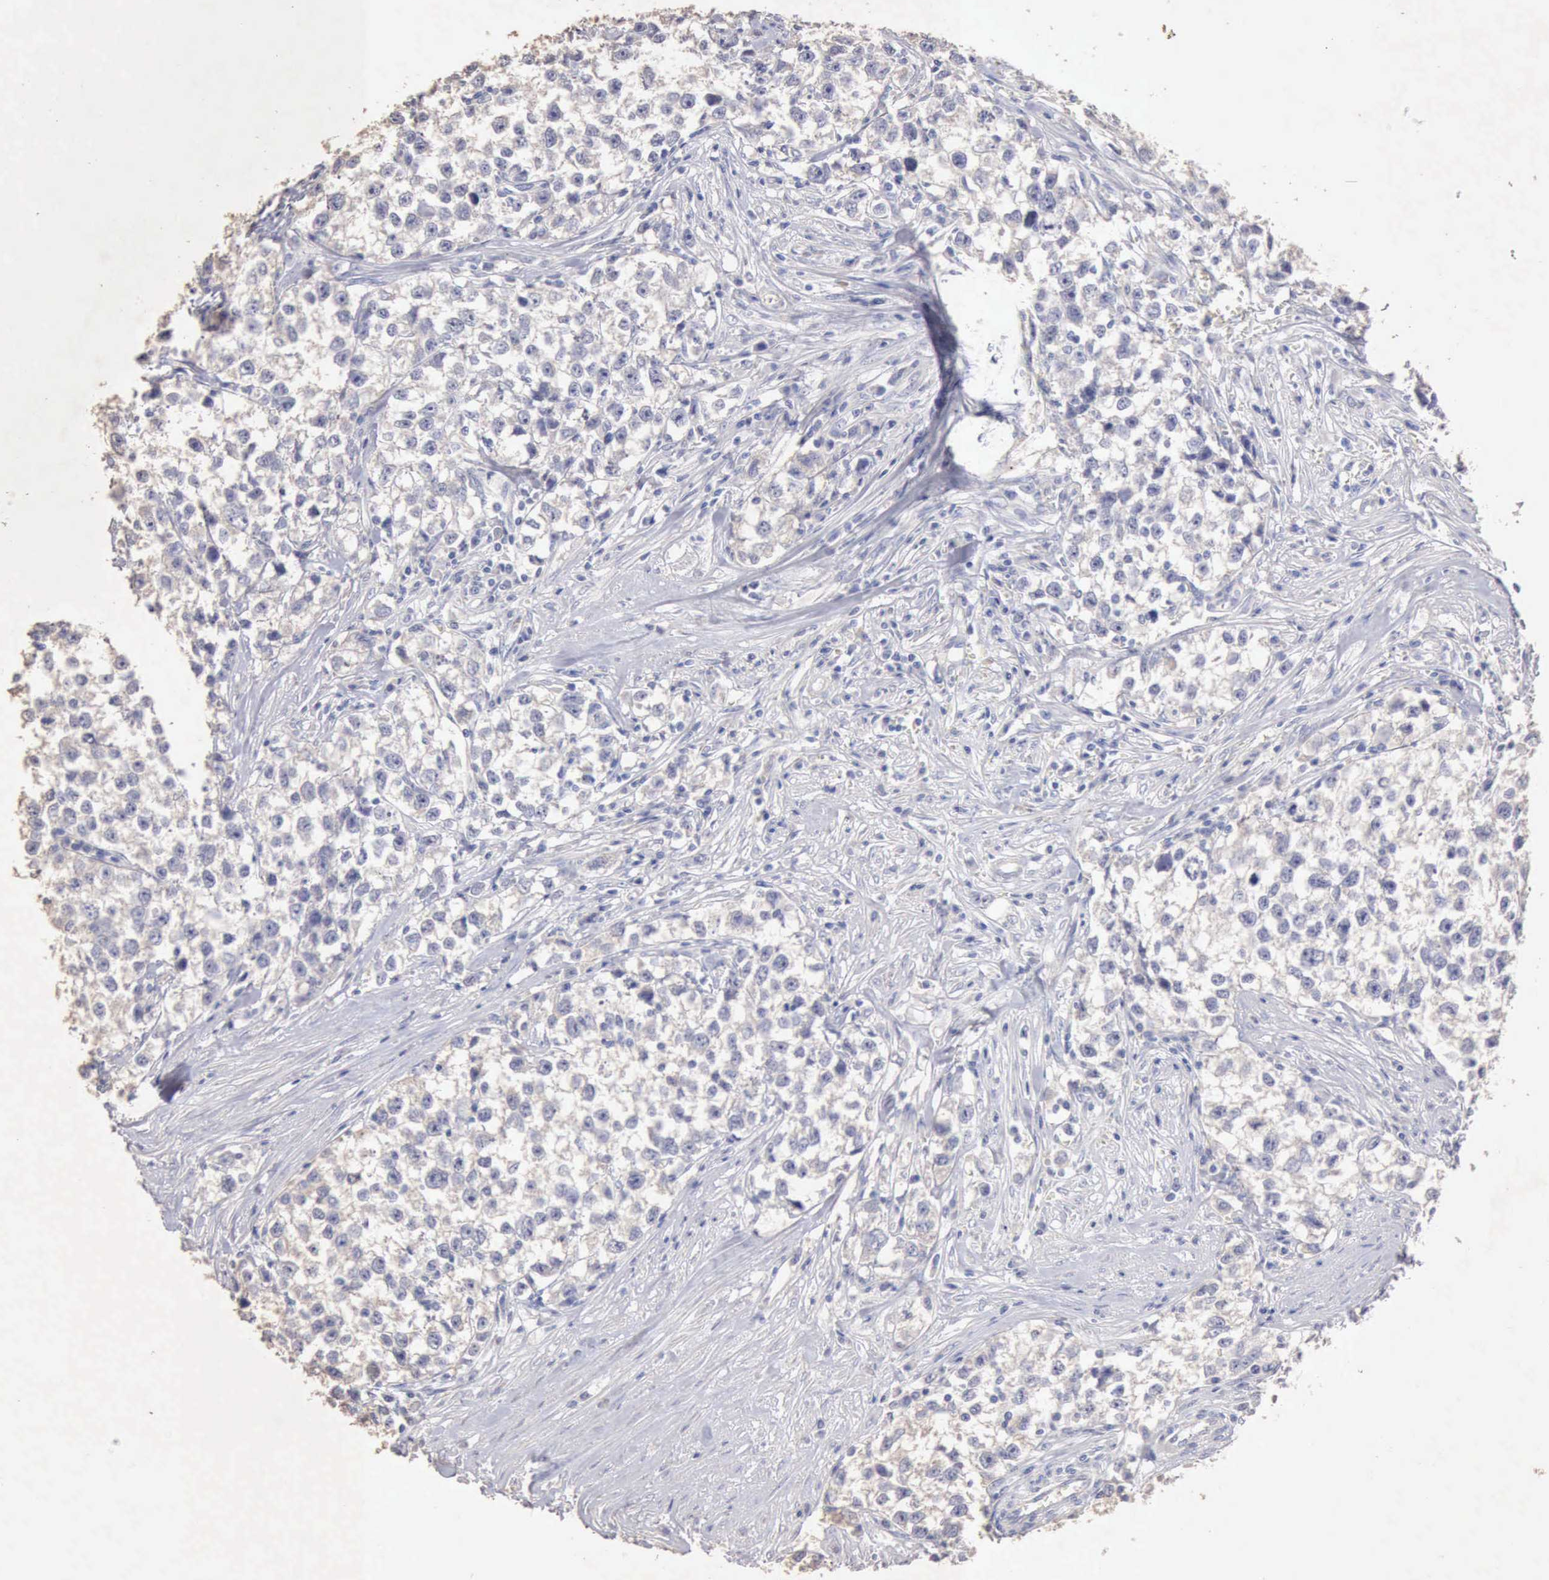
{"staining": {"intensity": "negative", "quantity": "none", "location": "none"}, "tissue": "testis cancer", "cell_type": "Tumor cells", "image_type": "cancer", "snomed": [{"axis": "morphology", "description": "Seminoma, NOS"}, {"axis": "morphology", "description": "Carcinoma, Embryonal, NOS"}, {"axis": "topography", "description": "Testis"}], "caption": "DAB (3,3'-diaminobenzidine) immunohistochemical staining of human testis cancer (seminoma) shows no significant expression in tumor cells.", "gene": "KRT6B", "patient": {"sex": "male", "age": 30}}